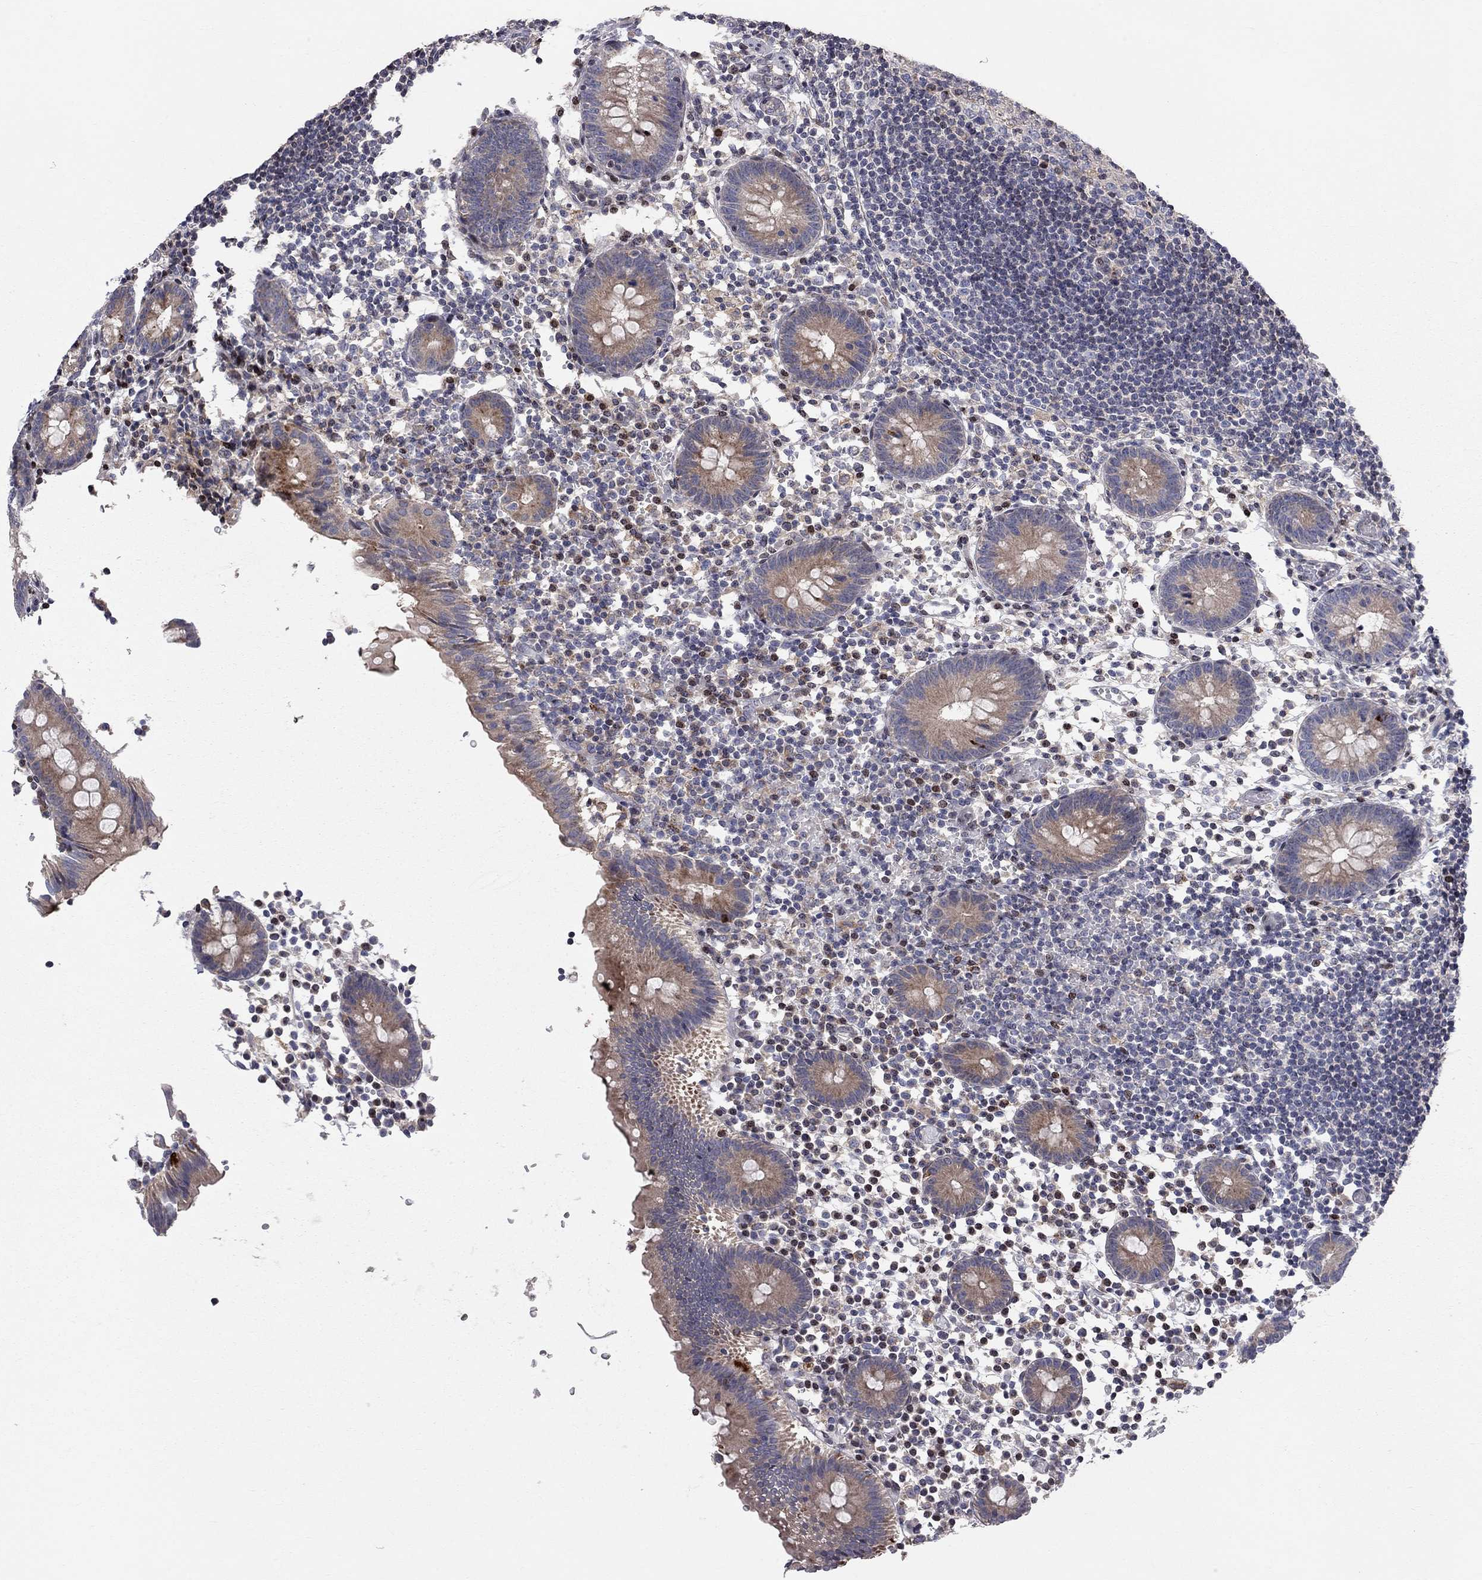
{"staining": {"intensity": "strong", "quantity": "25%-75%", "location": "cytoplasmic/membranous"}, "tissue": "appendix", "cell_type": "Glandular cells", "image_type": "normal", "snomed": [{"axis": "morphology", "description": "Normal tissue, NOS"}, {"axis": "topography", "description": "Appendix"}], "caption": "The histopathology image demonstrates a brown stain indicating the presence of a protein in the cytoplasmic/membranous of glandular cells in appendix.", "gene": "ERN2", "patient": {"sex": "female", "age": 40}}